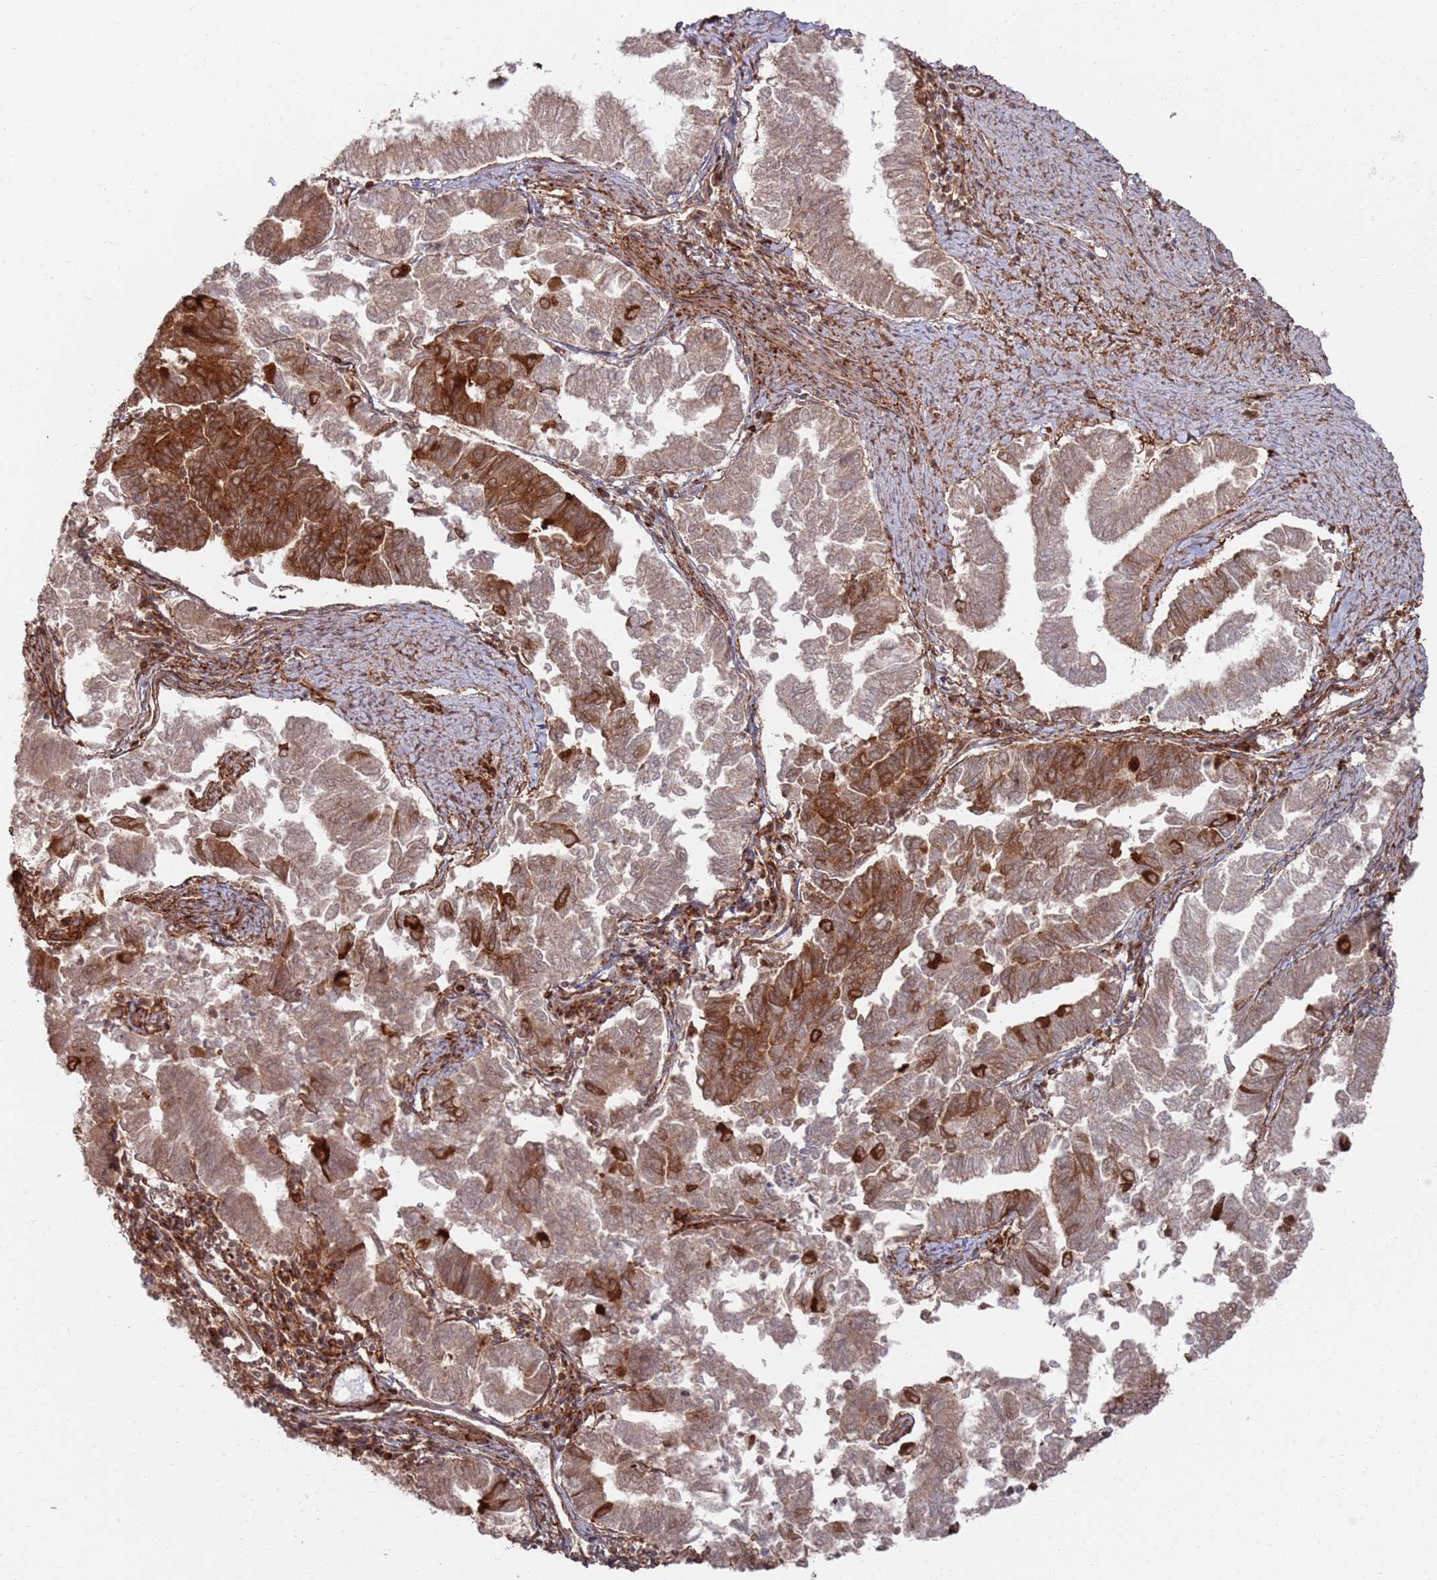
{"staining": {"intensity": "moderate", "quantity": "<25%", "location": "cytoplasmic/membranous"}, "tissue": "endometrial cancer", "cell_type": "Tumor cells", "image_type": "cancer", "snomed": [{"axis": "morphology", "description": "Adenocarcinoma, NOS"}, {"axis": "topography", "description": "Endometrium"}], "caption": "Protein expression by IHC displays moderate cytoplasmic/membranous expression in approximately <25% of tumor cells in endometrial cancer. (DAB IHC with brightfield microscopy, high magnification).", "gene": "PIH1D1", "patient": {"sex": "female", "age": 79}}